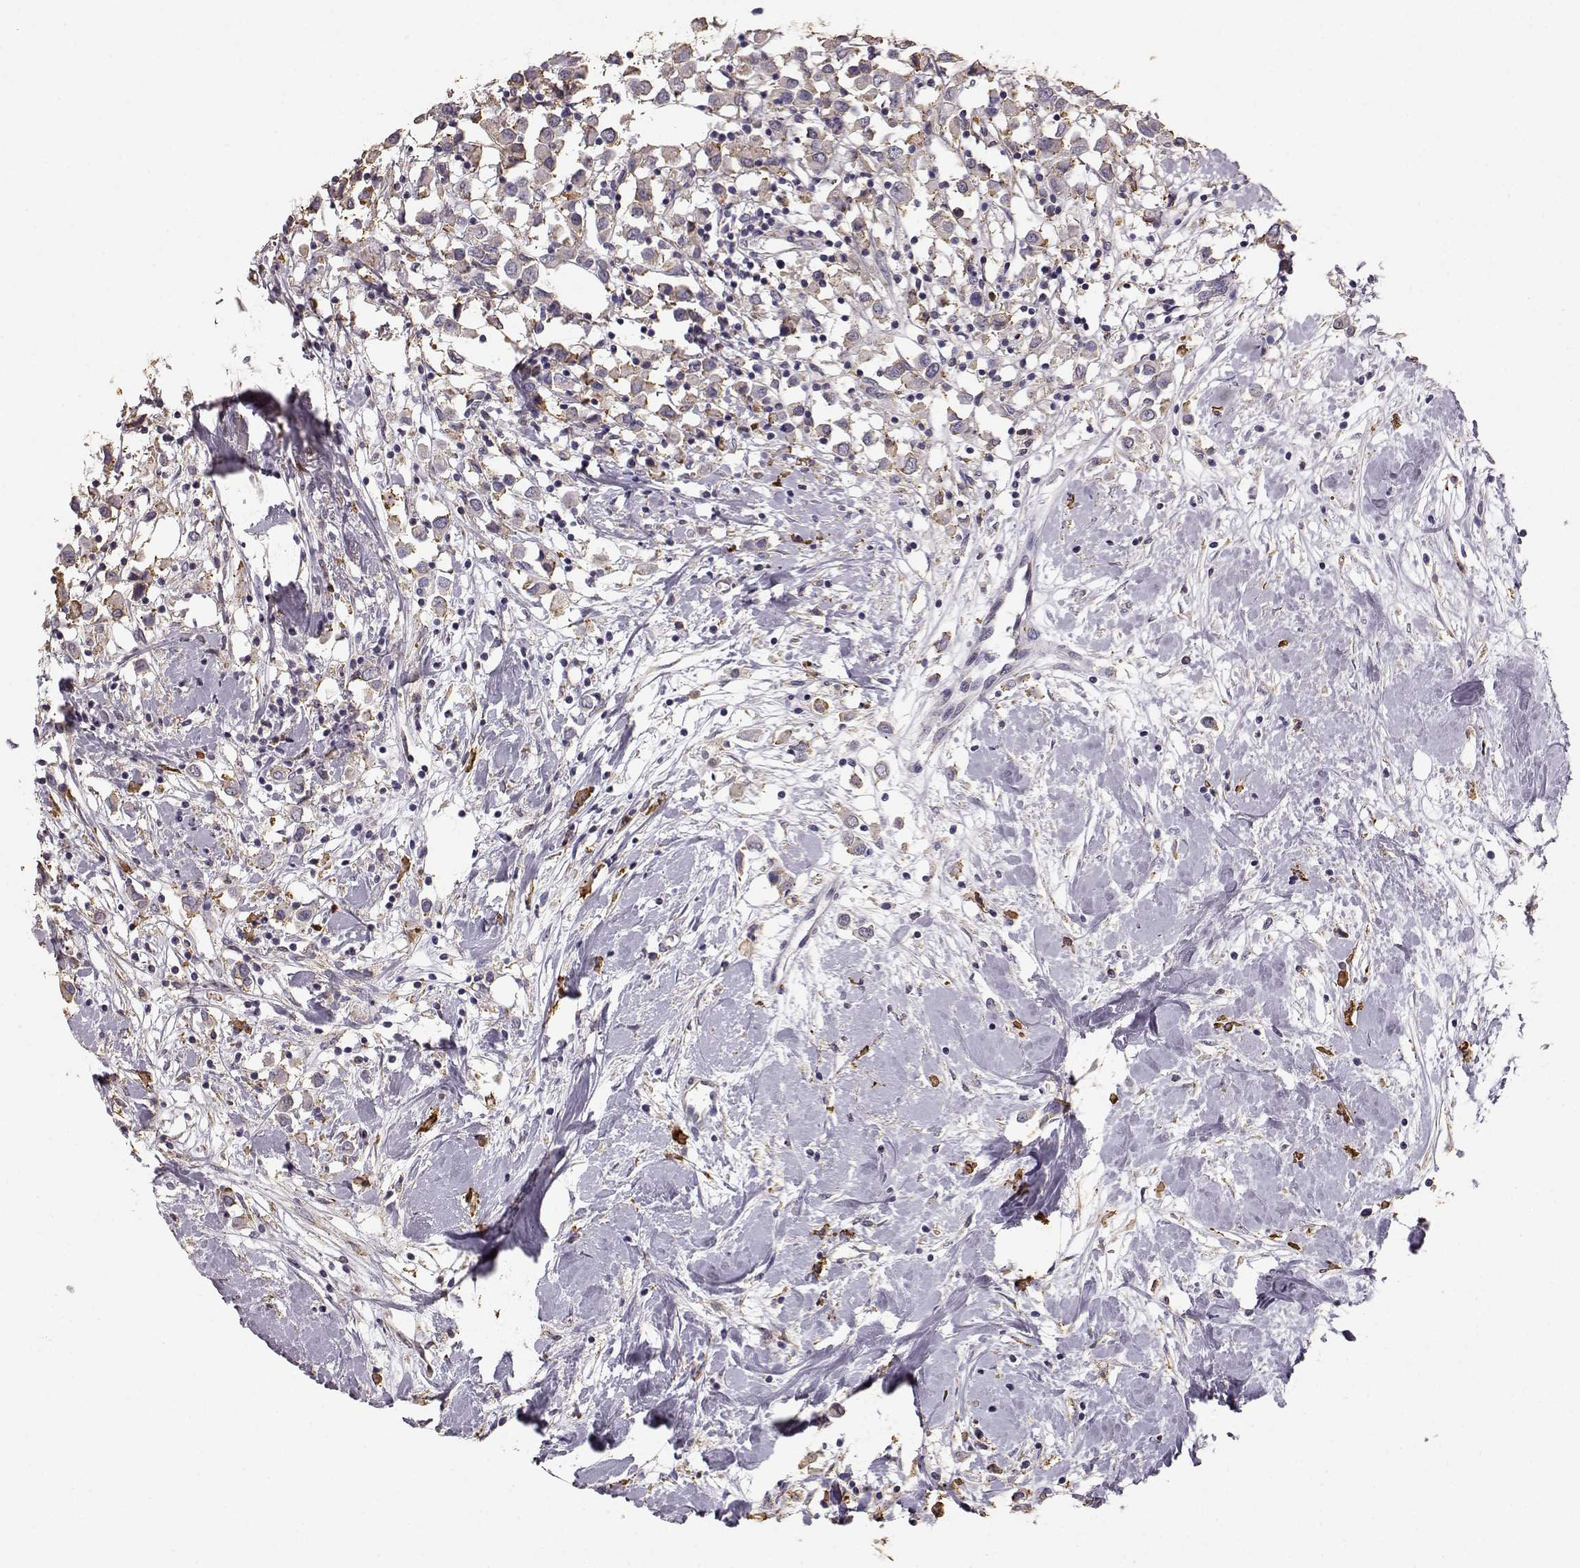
{"staining": {"intensity": "moderate", "quantity": "<25%", "location": "cytoplasmic/membranous"}, "tissue": "breast cancer", "cell_type": "Tumor cells", "image_type": "cancer", "snomed": [{"axis": "morphology", "description": "Duct carcinoma"}, {"axis": "topography", "description": "Breast"}], "caption": "Breast cancer (infiltrating ductal carcinoma) stained with DAB (3,3'-diaminobenzidine) IHC exhibits low levels of moderate cytoplasmic/membranous staining in approximately <25% of tumor cells.", "gene": "GABRG3", "patient": {"sex": "female", "age": 61}}